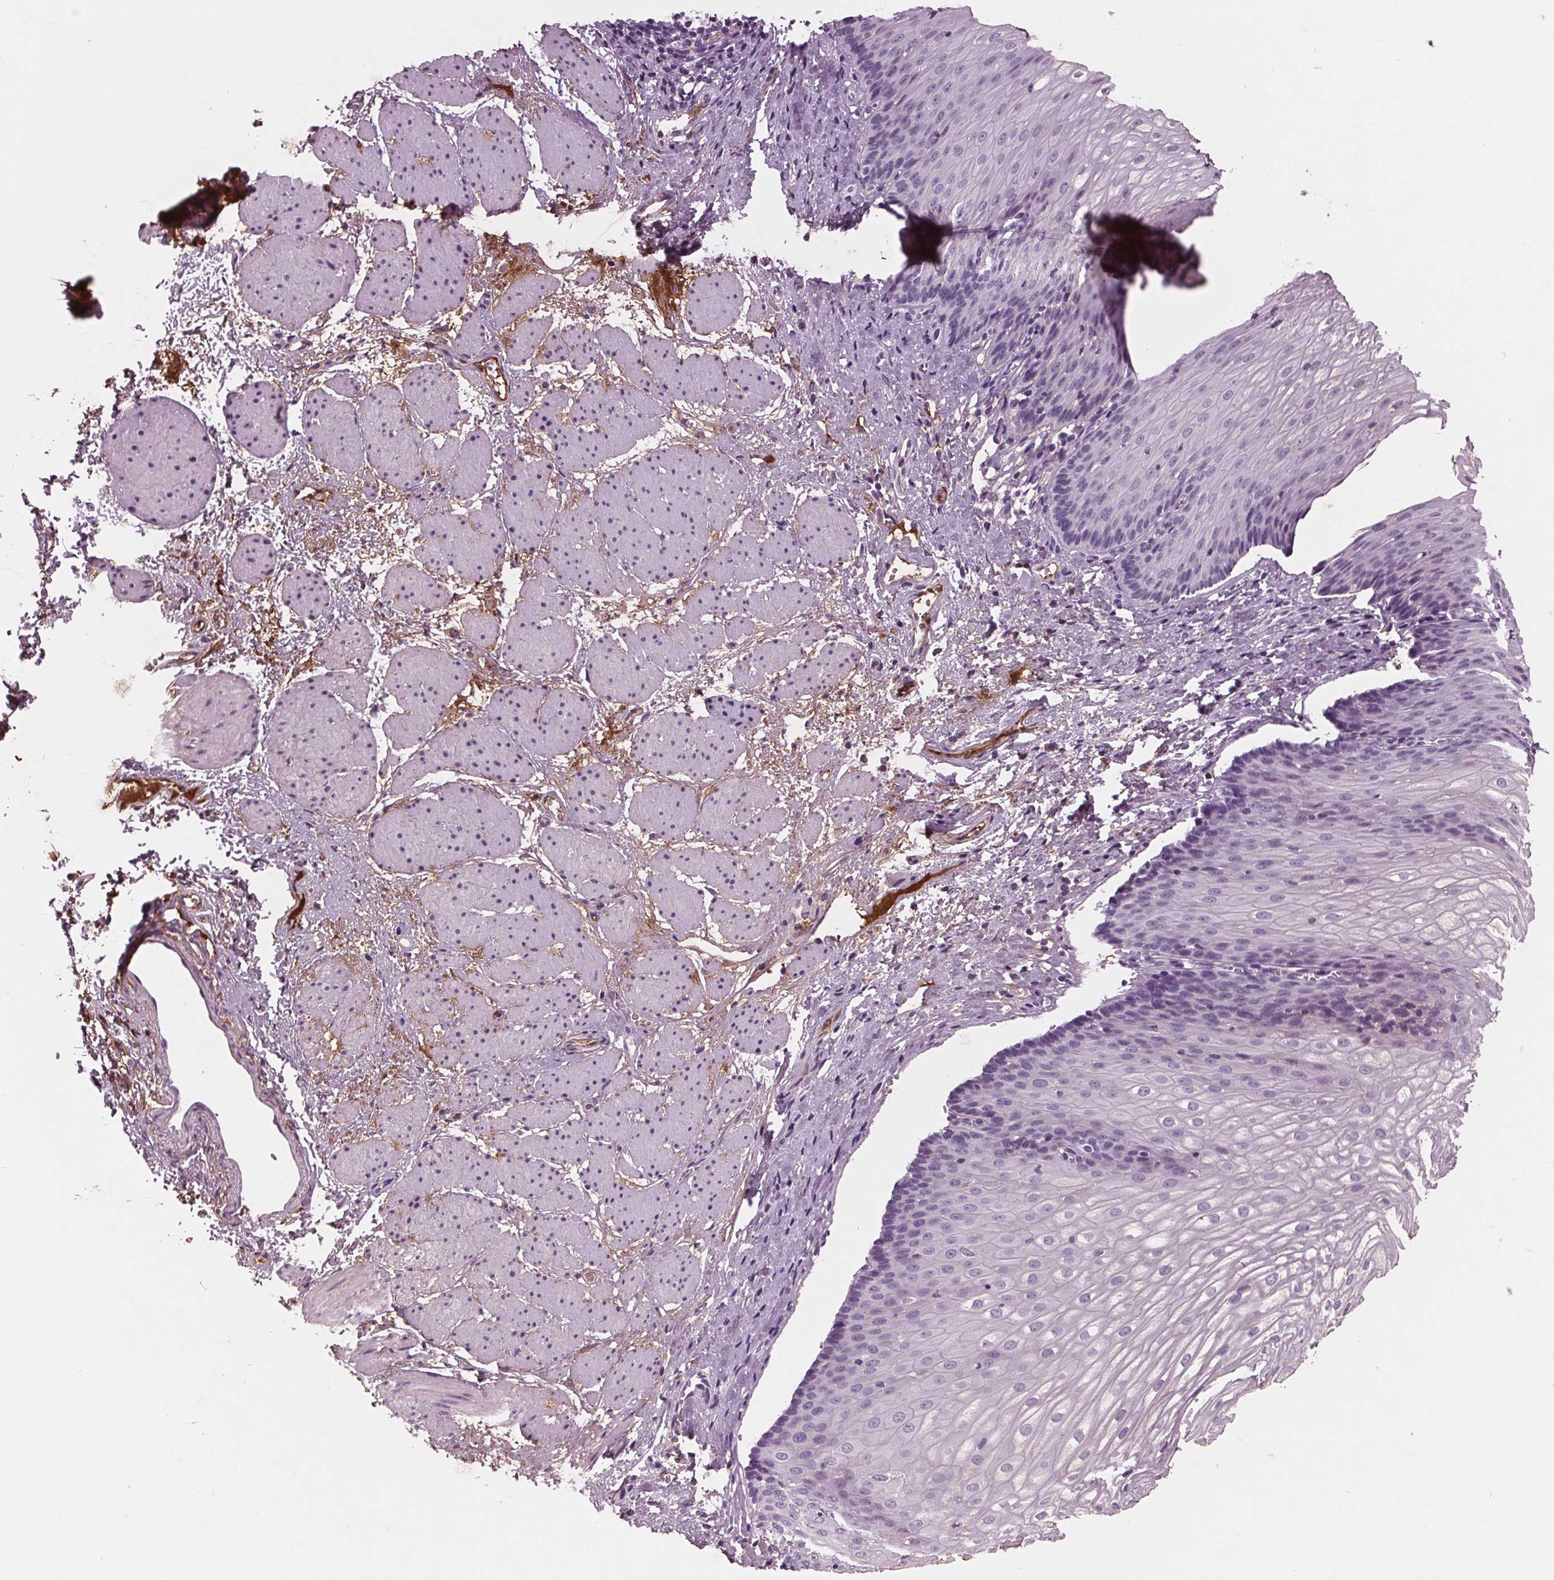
{"staining": {"intensity": "negative", "quantity": "none", "location": "none"}, "tissue": "esophagus", "cell_type": "Squamous epithelial cells", "image_type": "normal", "snomed": [{"axis": "morphology", "description": "Normal tissue, NOS"}, {"axis": "topography", "description": "Esophagus"}], "caption": "Histopathology image shows no protein staining in squamous epithelial cells of unremarkable esophagus. (DAB immunohistochemistry, high magnification).", "gene": "C6", "patient": {"sex": "male", "age": 62}}